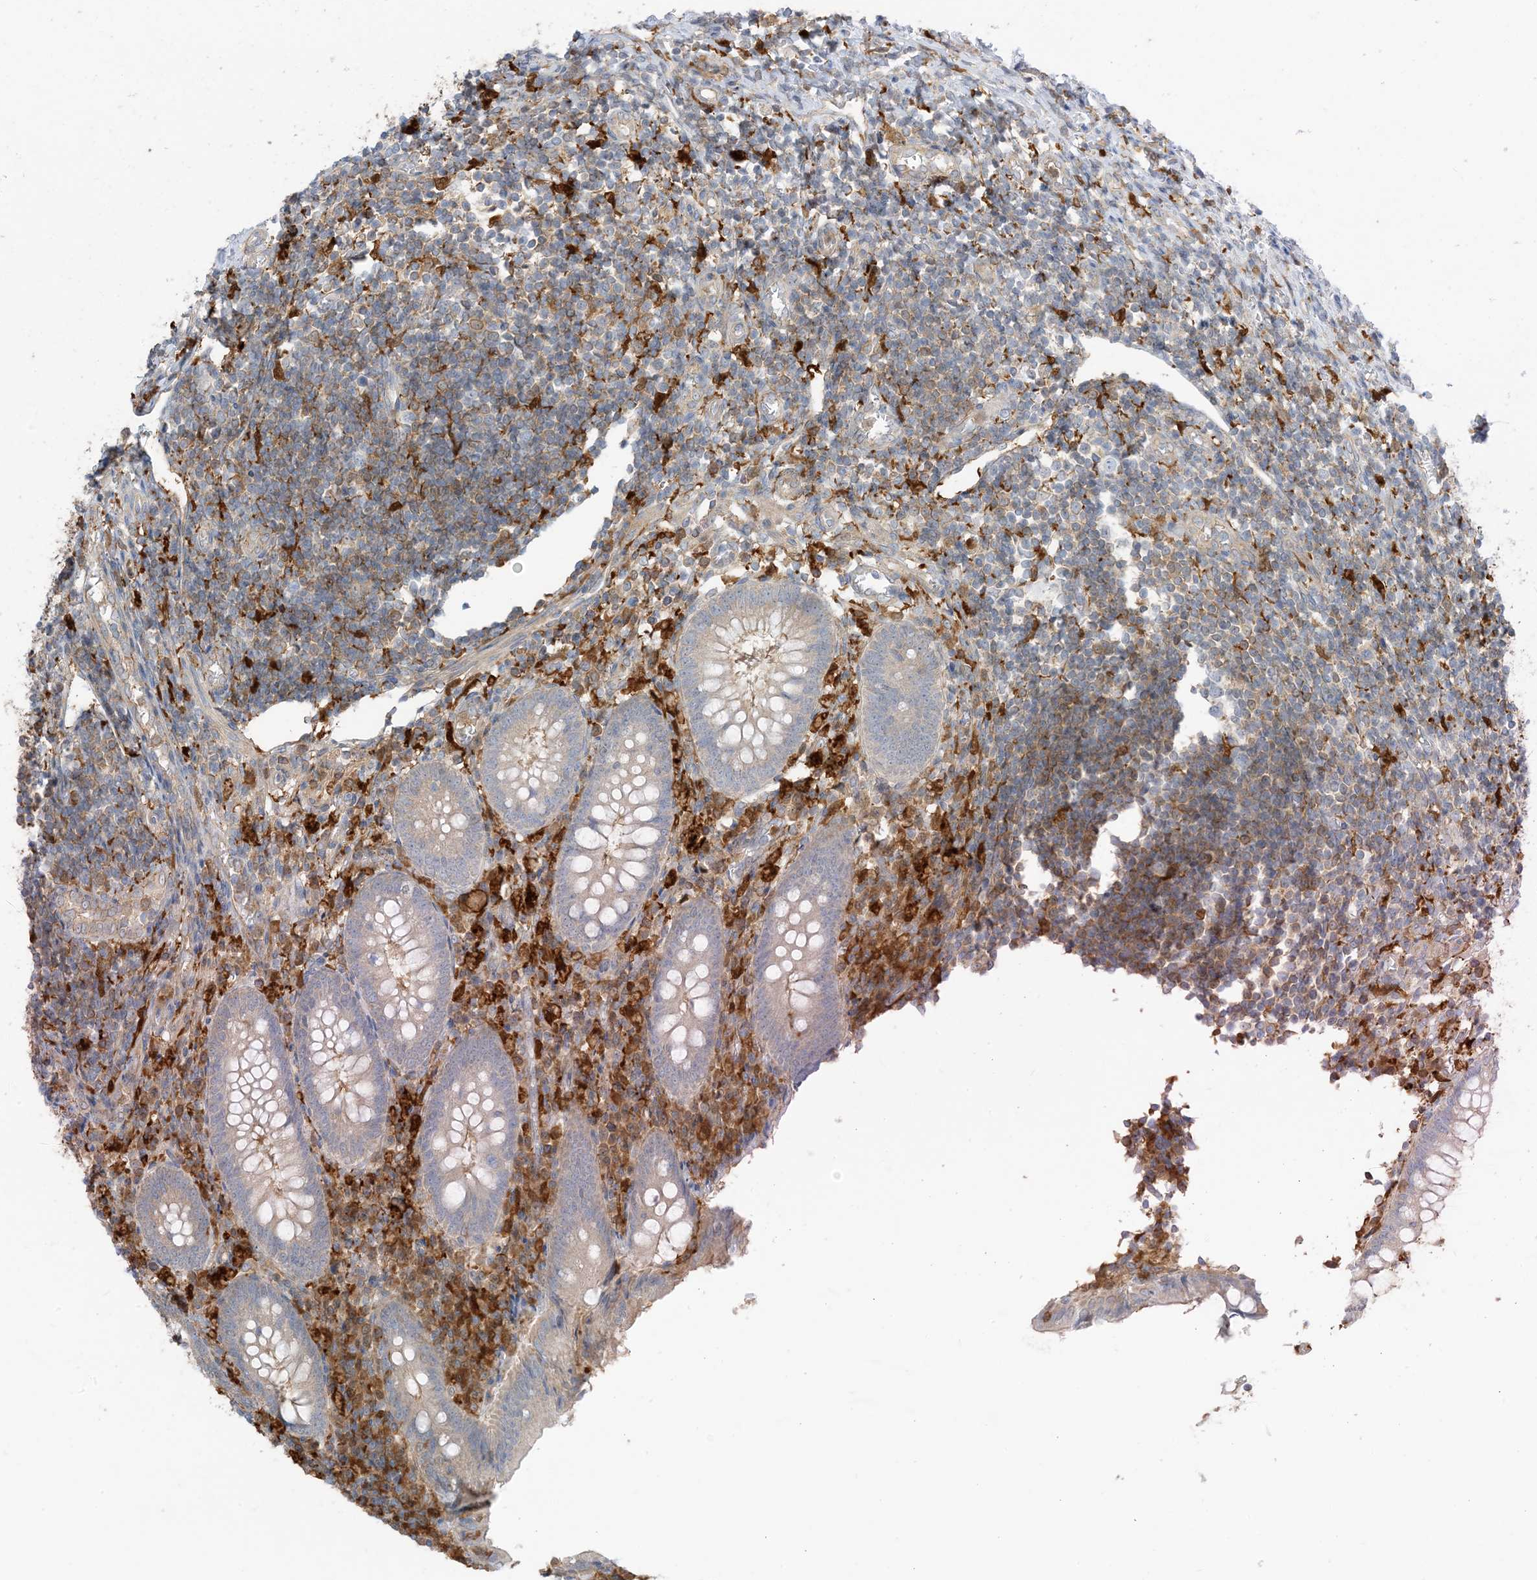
{"staining": {"intensity": "weak", "quantity": "<25%", "location": "cytoplasmic/membranous"}, "tissue": "appendix", "cell_type": "Glandular cells", "image_type": "normal", "snomed": [{"axis": "morphology", "description": "Normal tissue, NOS"}, {"axis": "topography", "description": "Appendix"}], "caption": "Immunohistochemistry photomicrograph of unremarkable appendix: appendix stained with DAB exhibits no significant protein staining in glandular cells.", "gene": "NAGK", "patient": {"sex": "female", "age": 17}}